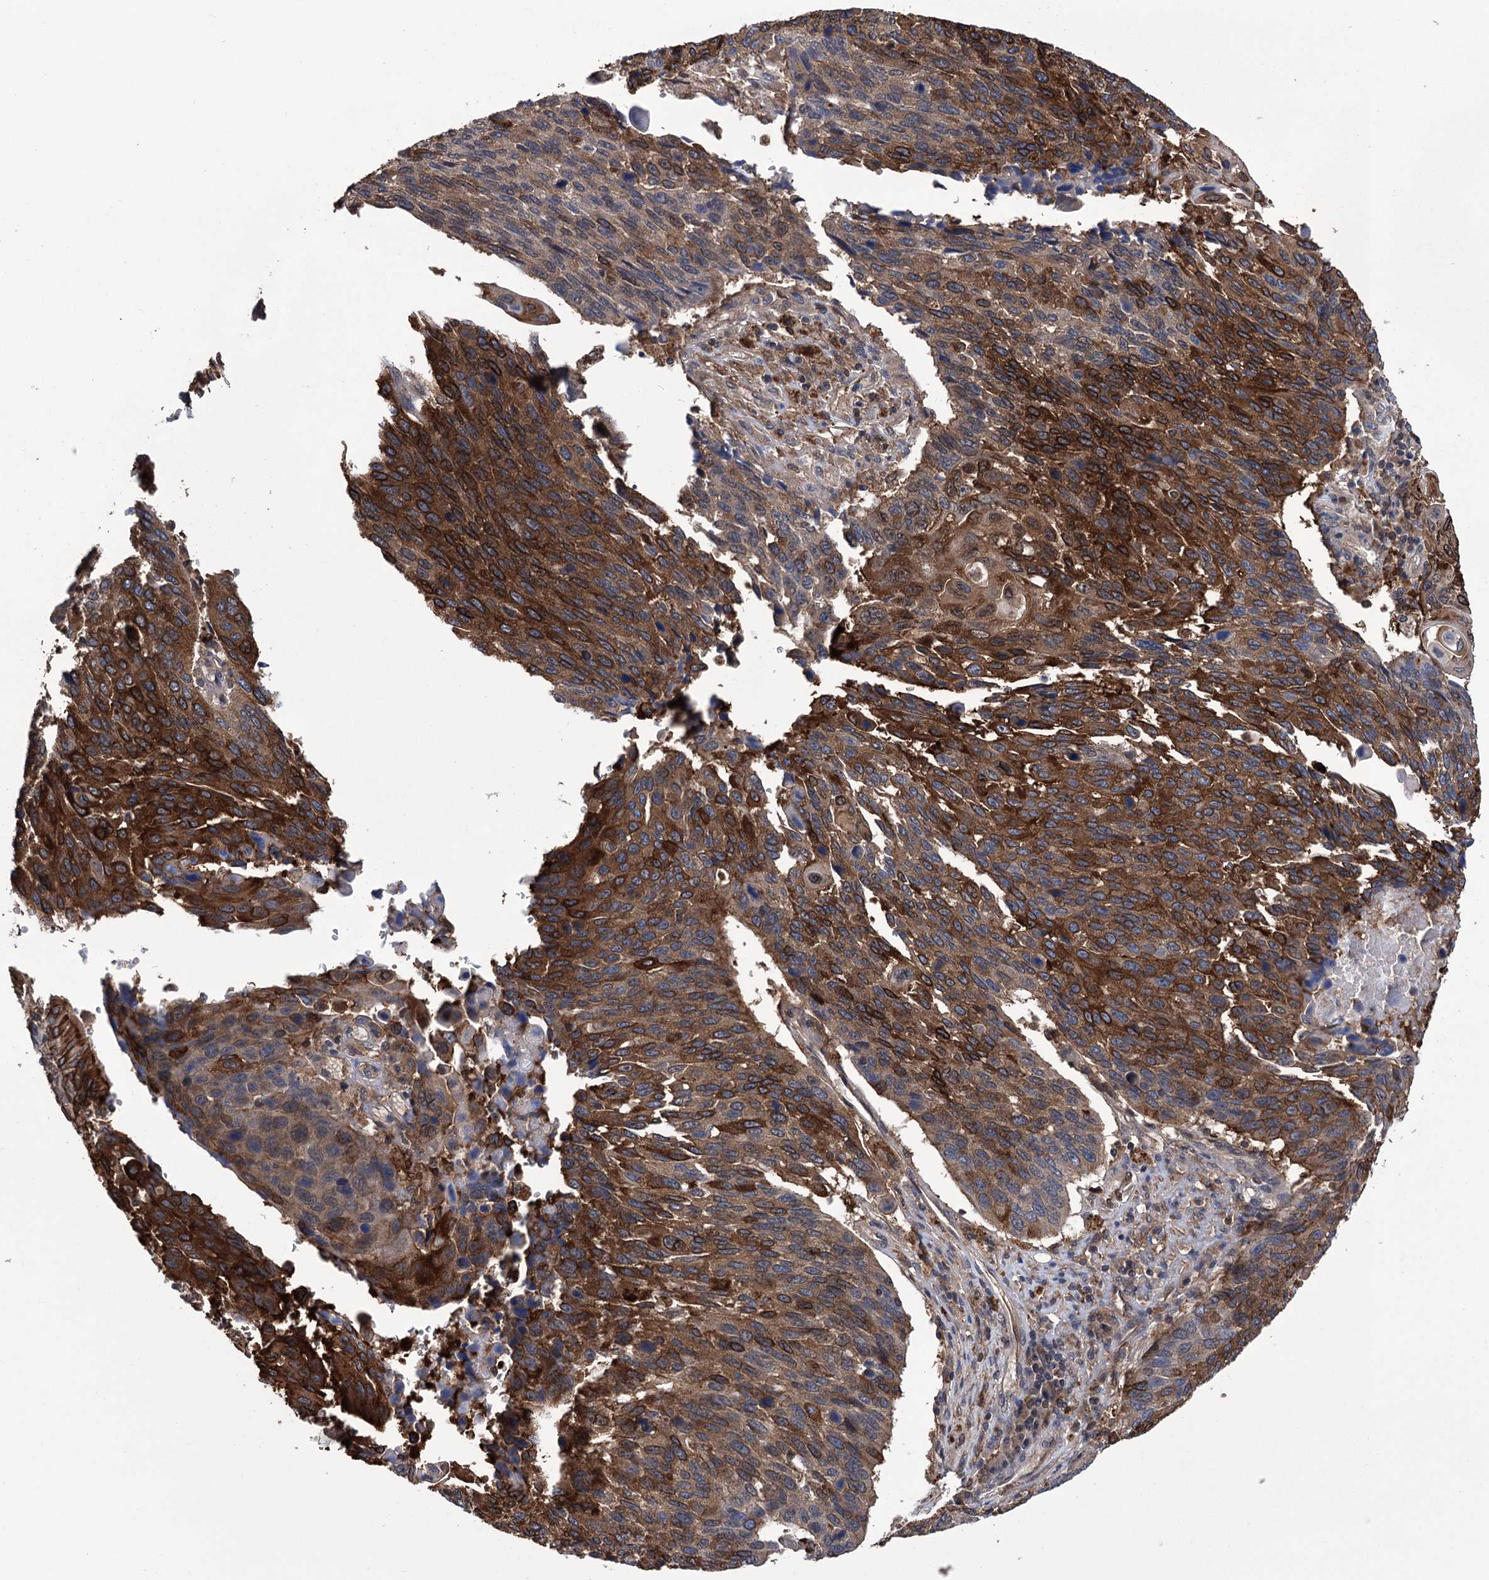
{"staining": {"intensity": "moderate", "quantity": ">75%", "location": "cytoplasmic/membranous"}, "tissue": "lung cancer", "cell_type": "Tumor cells", "image_type": "cancer", "snomed": [{"axis": "morphology", "description": "Squamous cell carcinoma, NOS"}, {"axis": "topography", "description": "Lung"}], "caption": "This is an image of immunohistochemistry staining of lung squamous cell carcinoma, which shows moderate staining in the cytoplasmic/membranous of tumor cells.", "gene": "DPP3", "patient": {"sex": "male", "age": 66}}